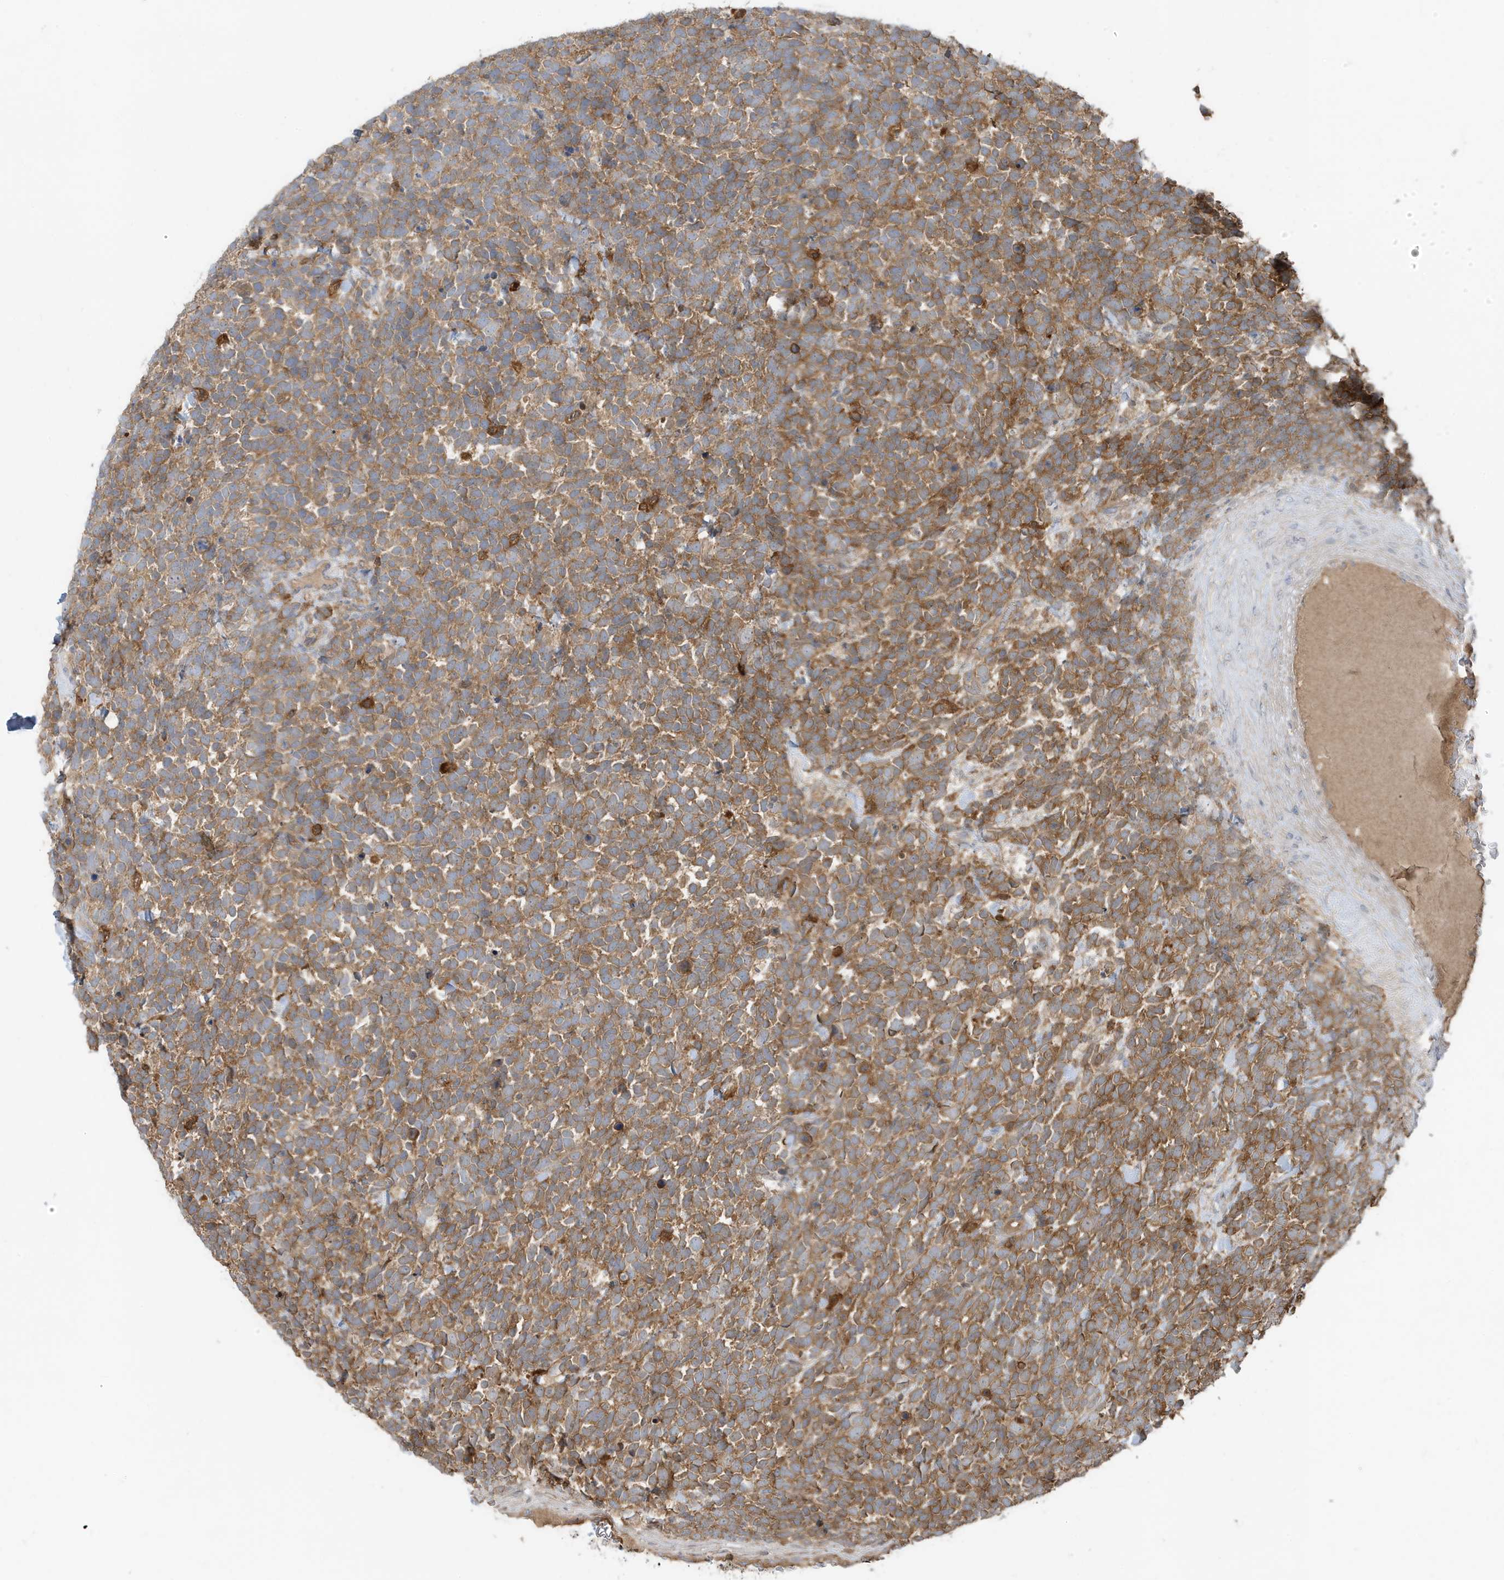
{"staining": {"intensity": "moderate", "quantity": ">75%", "location": "cytoplasmic/membranous"}, "tissue": "urothelial cancer", "cell_type": "Tumor cells", "image_type": "cancer", "snomed": [{"axis": "morphology", "description": "Urothelial carcinoma, High grade"}, {"axis": "topography", "description": "Urinary bladder"}], "caption": "Urothelial cancer stained with DAB (3,3'-diaminobenzidine) IHC demonstrates medium levels of moderate cytoplasmic/membranous staining in about >75% of tumor cells.", "gene": "ABTB1", "patient": {"sex": "female", "age": 82}}